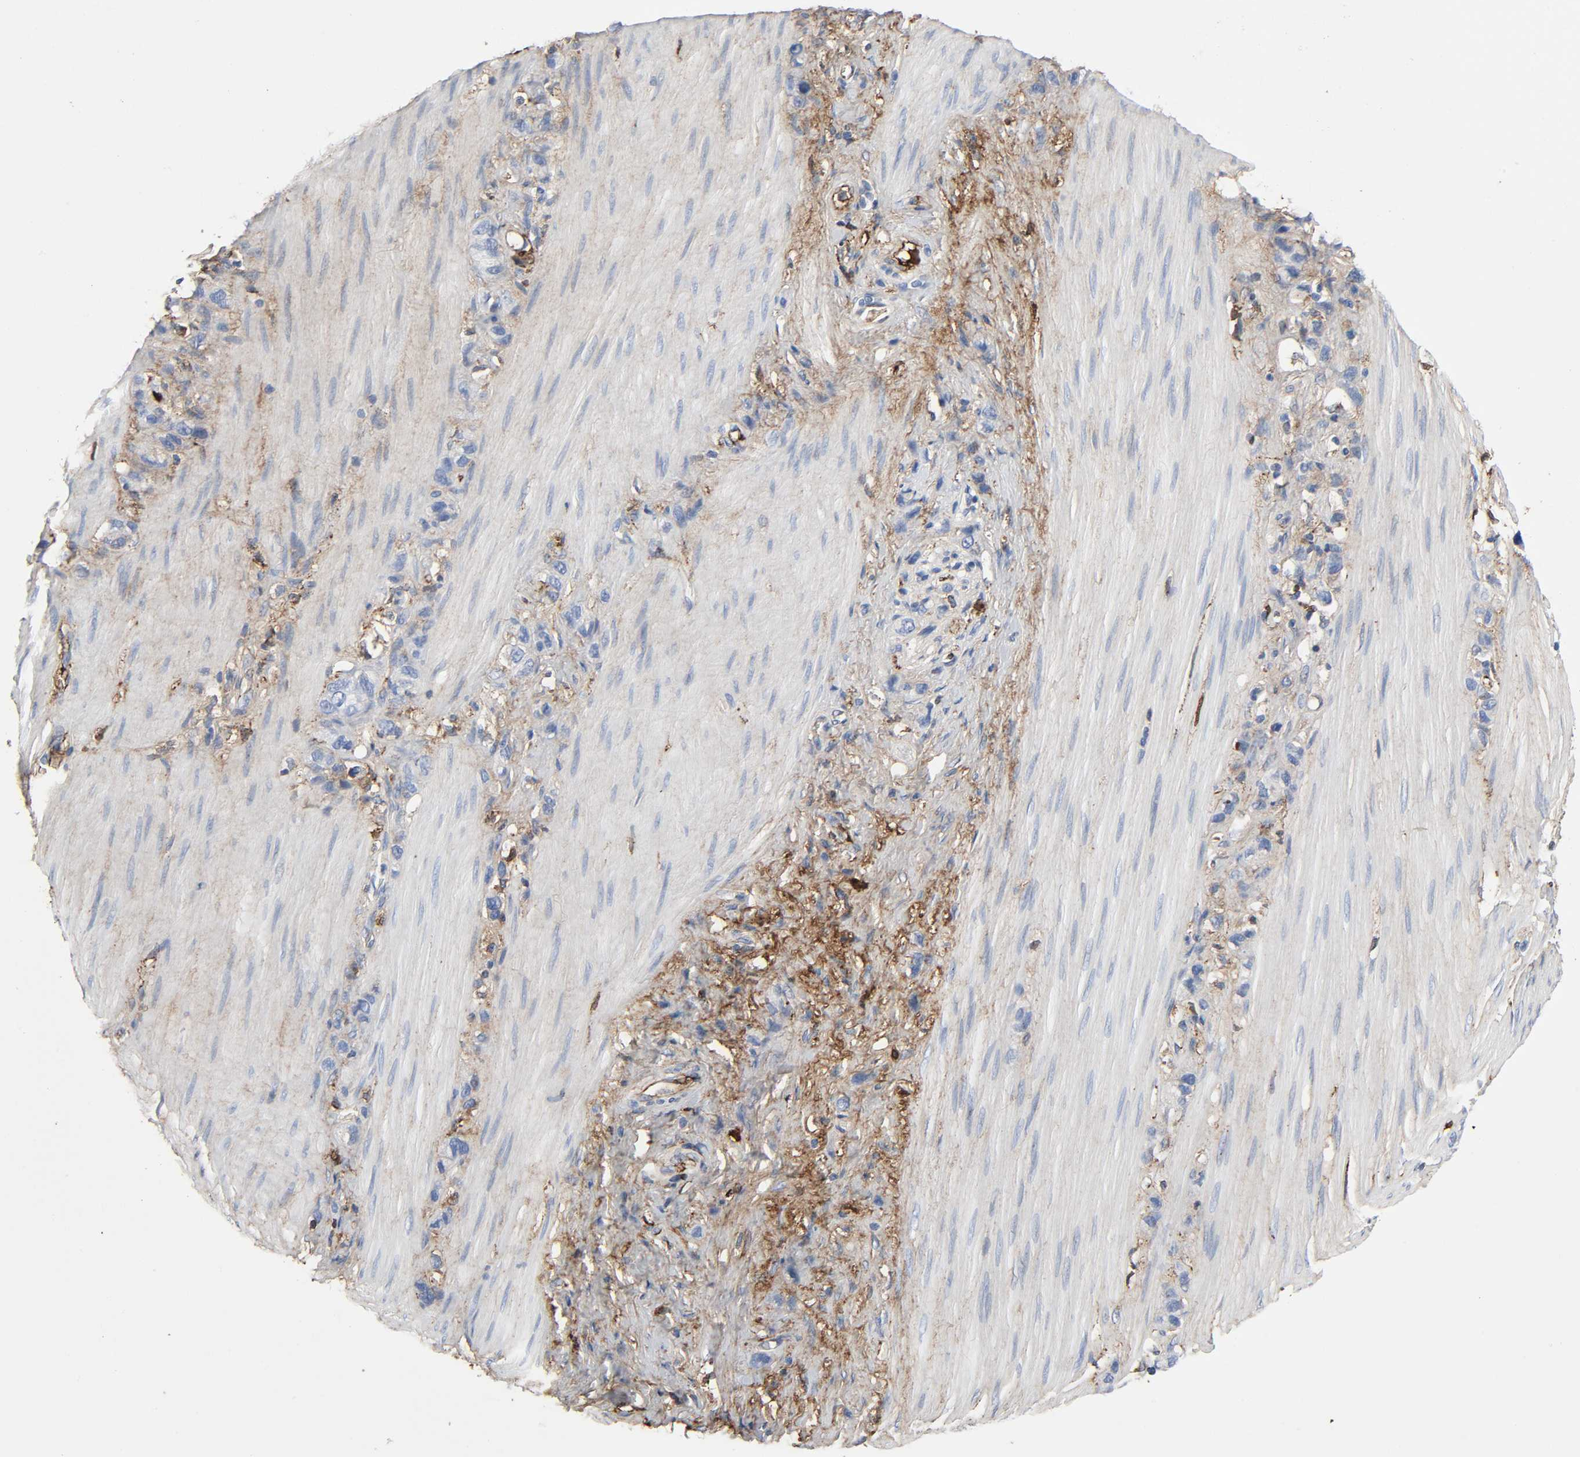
{"staining": {"intensity": "weak", "quantity": "25%-75%", "location": "cytoplasmic/membranous"}, "tissue": "stomach cancer", "cell_type": "Tumor cells", "image_type": "cancer", "snomed": [{"axis": "morphology", "description": "Normal tissue, NOS"}, {"axis": "morphology", "description": "Adenocarcinoma, NOS"}, {"axis": "morphology", "description": "Adenocarcinoma, High grade"}, {"axis": "topography", "description": "Stomach, upper"}, {"axis": "topography", "description": "Stomach"}], "caption": "A brown stain shows weak cytoplasmic/membranous staining of a protein in stomach adenocarcinoma (high-grade) tumor cells.", "gene": "C3", "patient": {"sex": "female", "age": 65}}